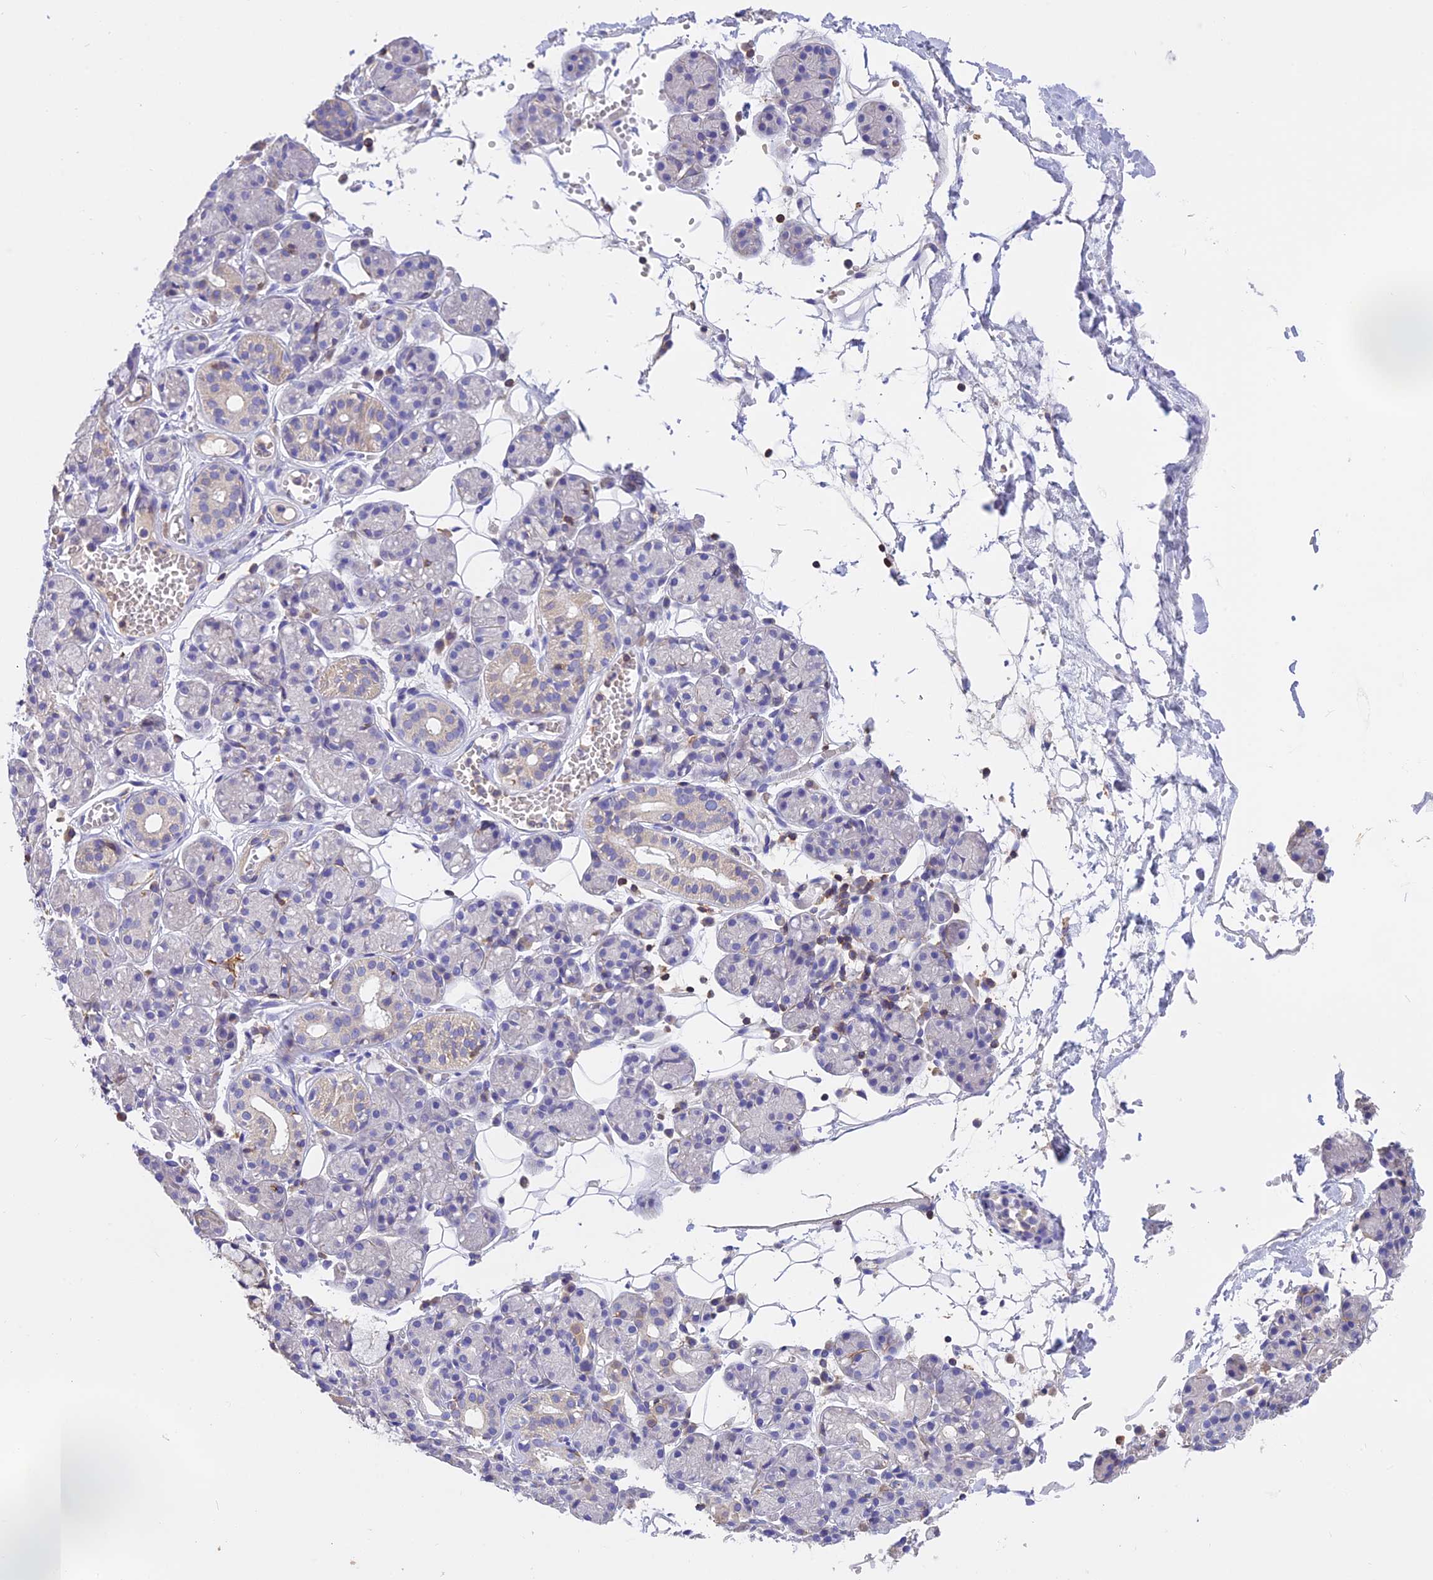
{"staining": {"intensity": "negative", "quantity": "none", "location": "none"}, "tissue": "salivary gland", "cell_type": "Glandular cells", "image_type": "normal", "snomed": [{"axis": "morphology", "description": "Normal tissue, NOS"}, {"axis": "topography", "description": "Salivary gland"}], "caption": "Immunohistochemistry (IHC) micrograph of benign salivary gland: human salivary gland stained with DAB shows no significant protein positivity in glandular cells. (Stains: DAB (3,3'-diaminobenzidine) IHC with hematoxylin counter stain, Microscopy: brightfield microscopy at high magnification).", "gene": "LPXN", "patient": {"sex": "male", "age": 63}}